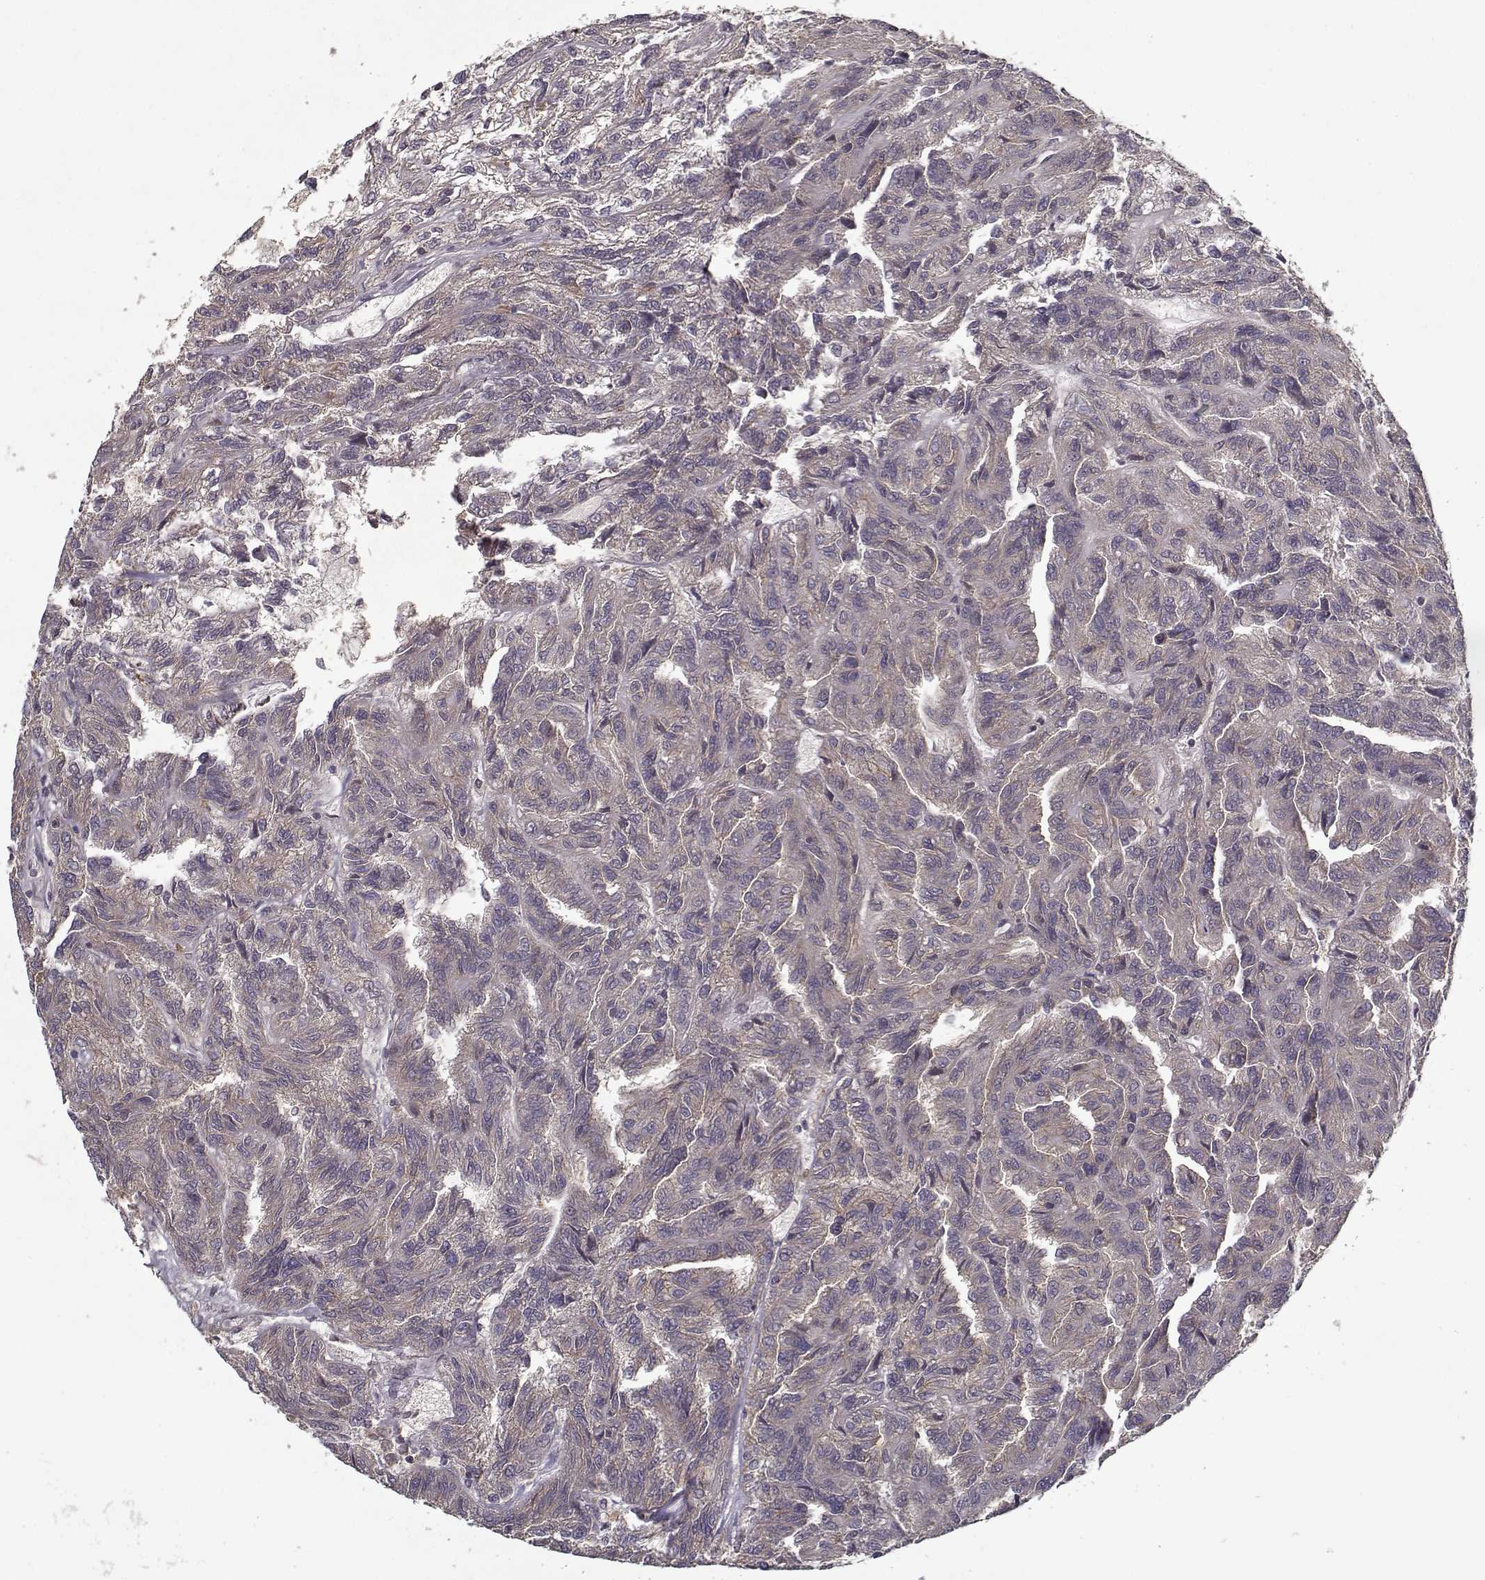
{"staining": {"intensity": "negative", "quantity": "none", "location": "none"}, "tissue": "renal cancer", "cell_type": "Tumor cells", "image_type": "cancer", "snomed": [{"axis": "morphology", "description": "Adenocarcinoma, NOS"}, {"axis": "topography", "description": "Kidney"}], "caption": "A micrograph of renal cancer (adenocarcinoma) stained for a protein reveals no brown staining in tumor cells.", "gene": "PPP1R12A", "patient": {"sex": "male", "age": 79}}